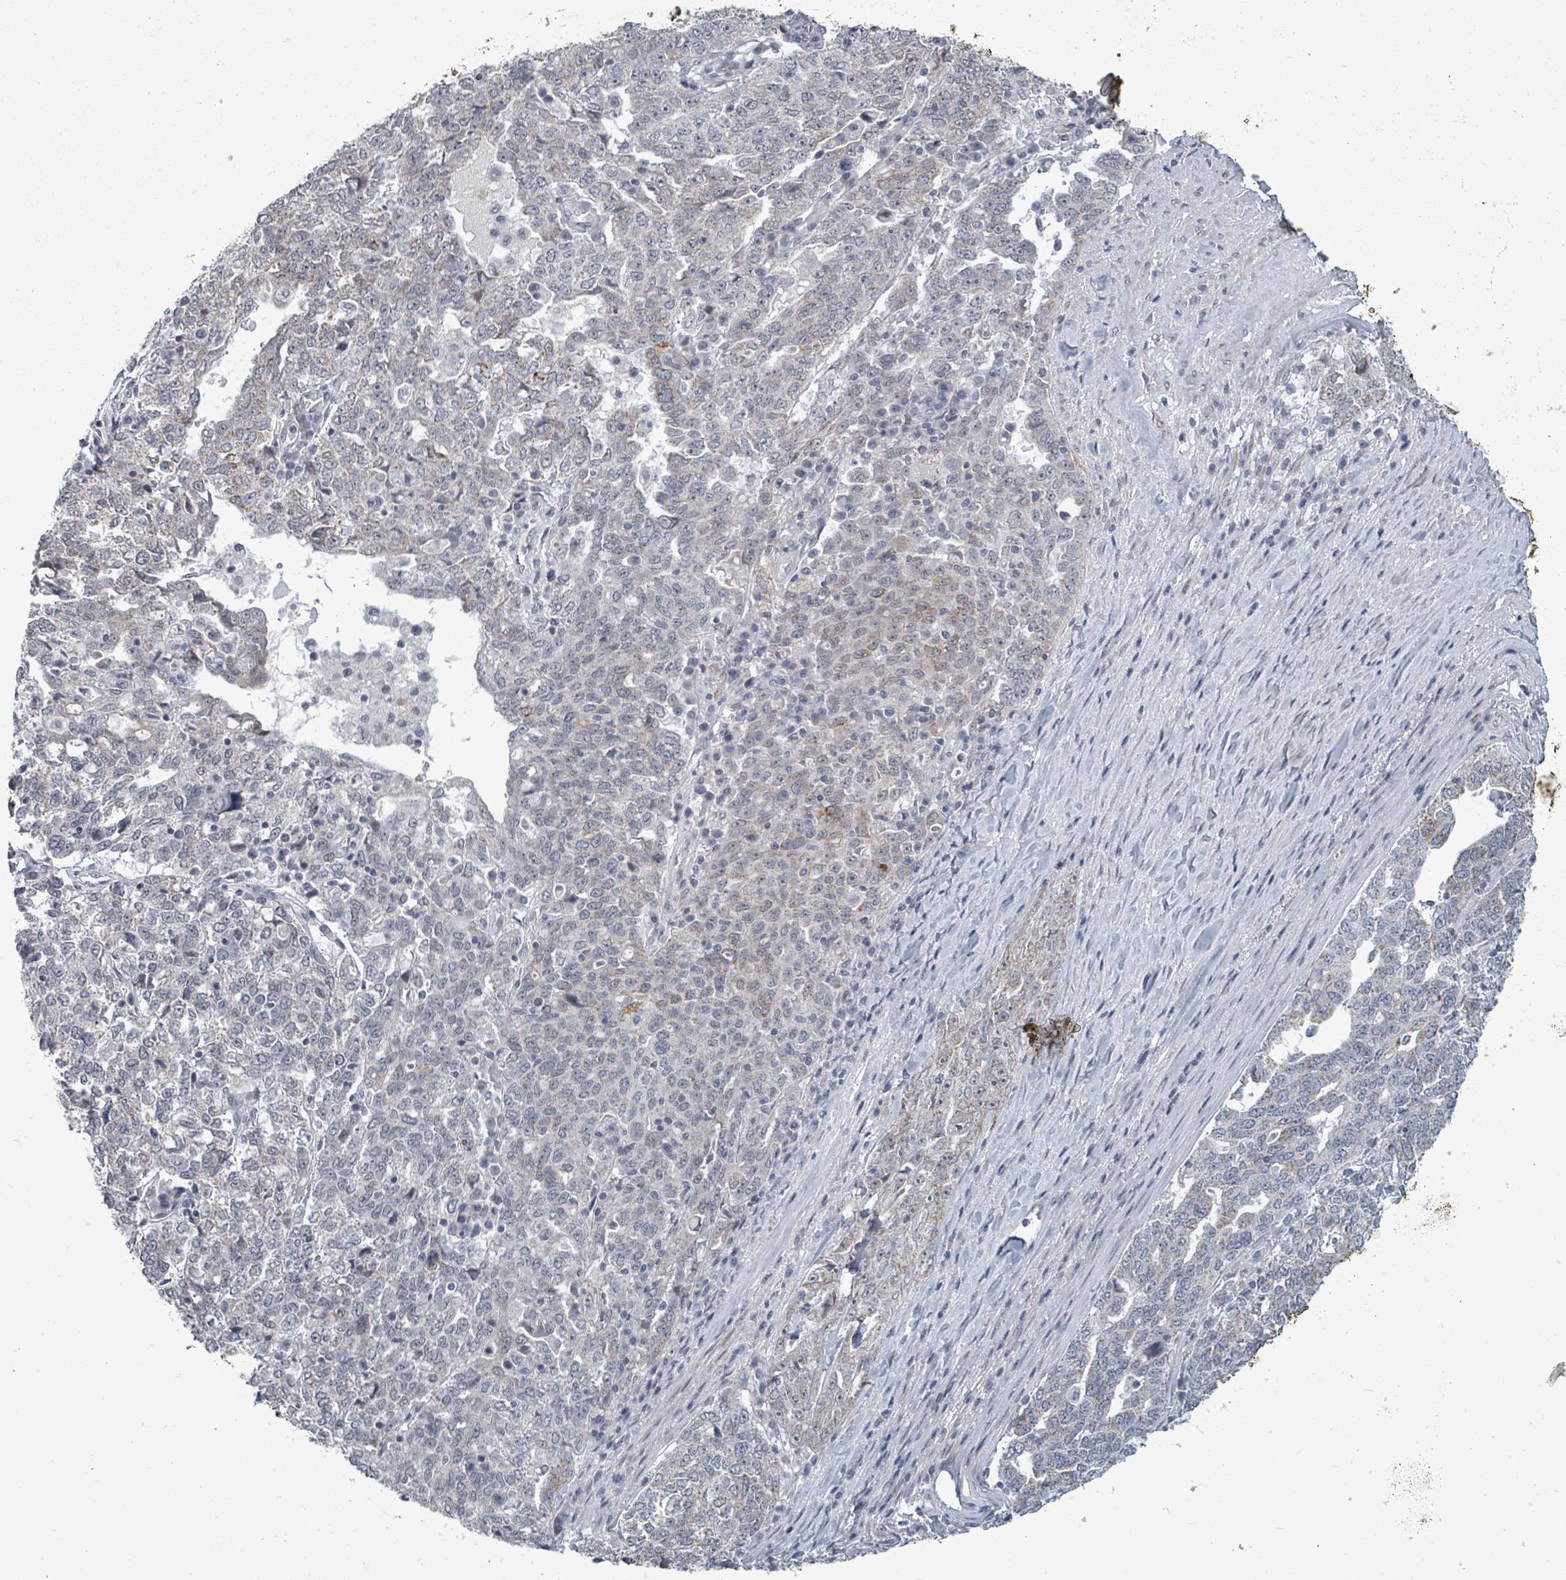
{"staining": {"intensity": "negative", "quantity": "none", "location": "none"}, "tissue": "ovarian cancer", "cell_type": "Tumor cells", "image_type": "cancer", "snomed": [{"axis": "morphology", "description": "Carcinoma, endometroid"}, {"axis": "topography", "description": "Ovary"}], "caption": "This histopathology image is of ovarian cancer stained with IHC to label a protein in brown with the nuclei are counter-stained blue. There is no expression in tumor cells.", "gene": "PTPN20", "patient": {"sex": "female", "age": 62}}